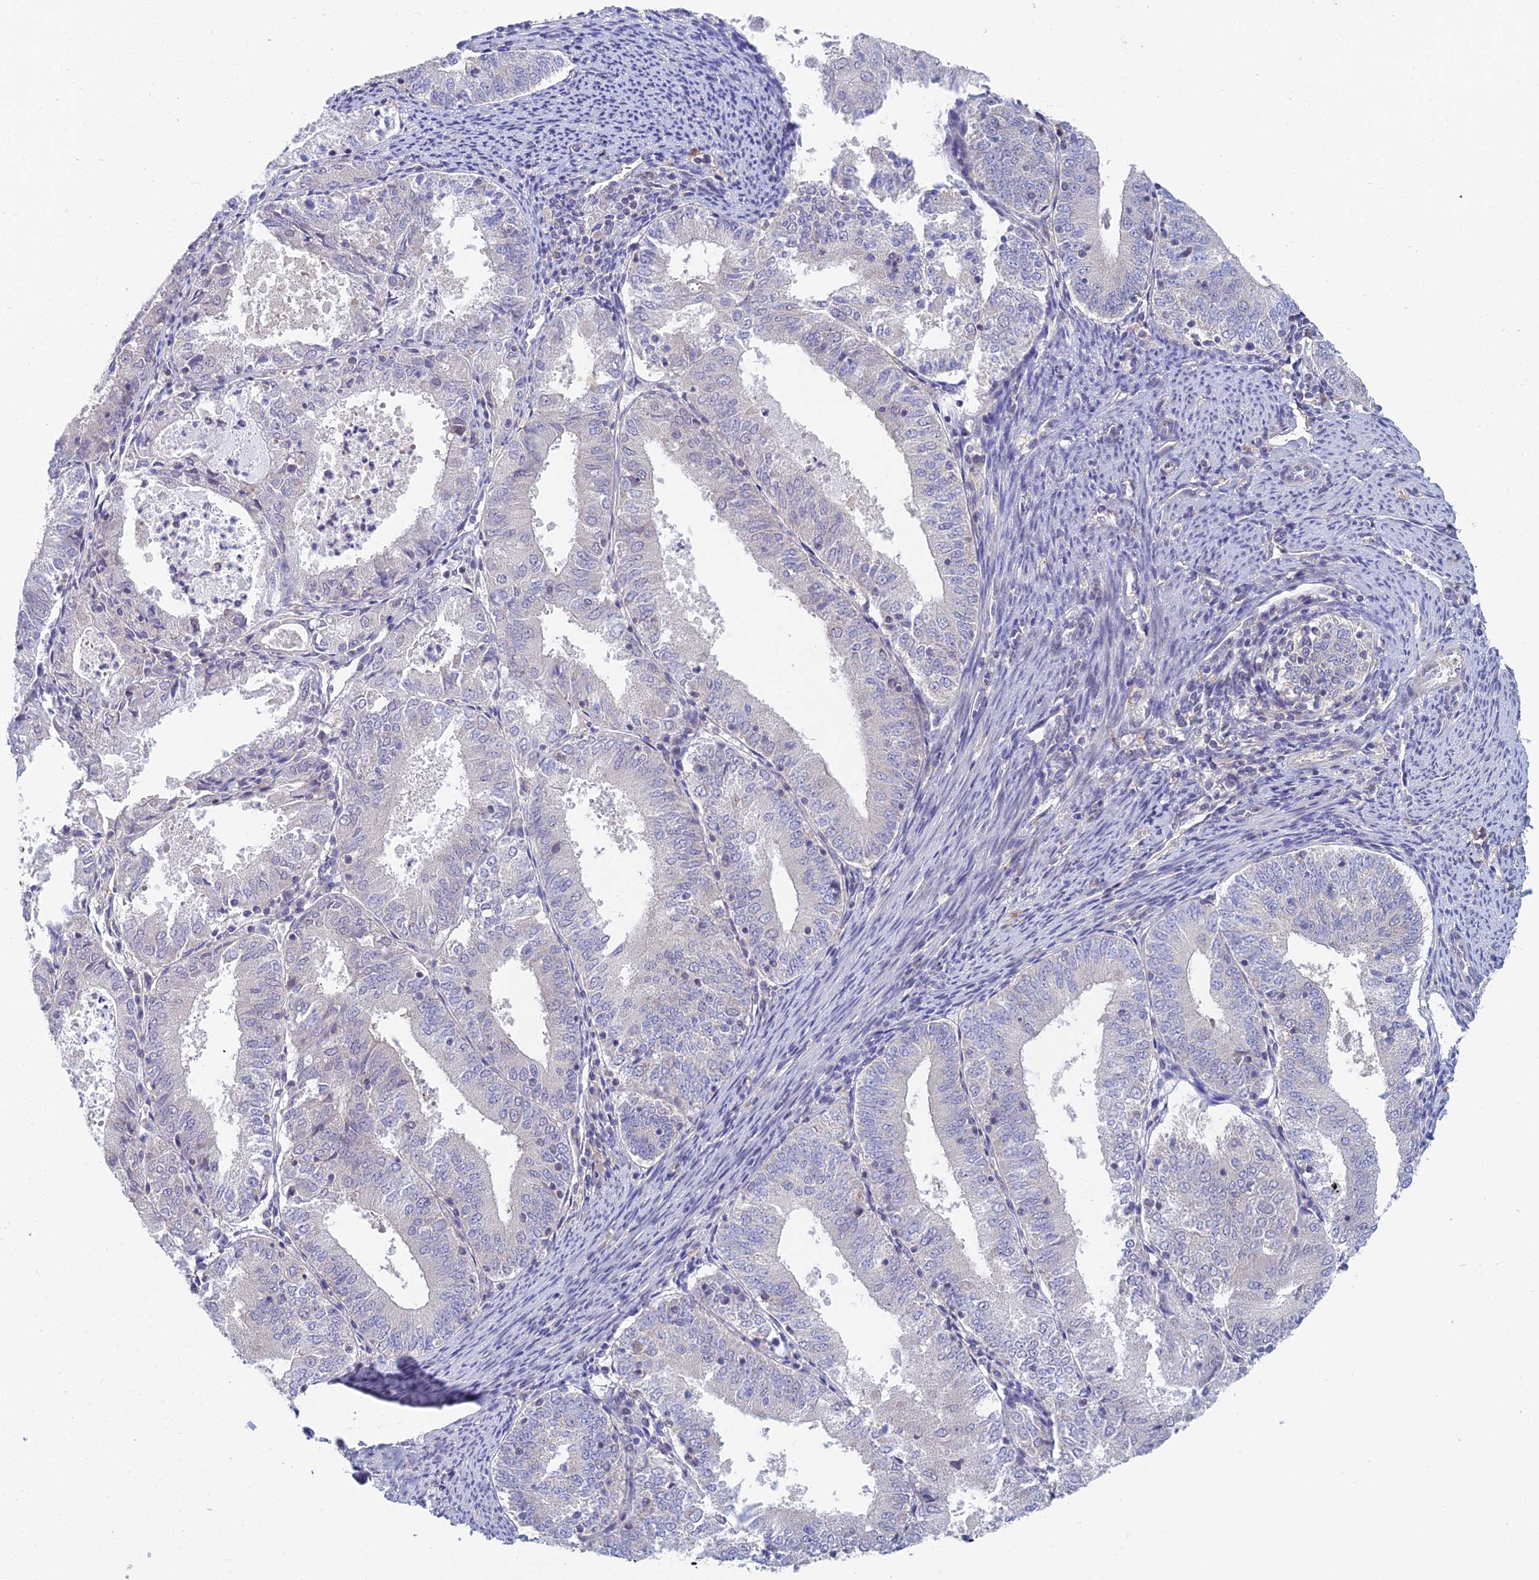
{"staining": {"intensity": "negative", "quantity": "none", "location": "none"}, "tissue": "endometrial cancer", "cell_type": "Tumor cells", "image_type": "cancer", "snomed": [{"axis": "morphology", "description": "Adenocarcinoma, NOS"}, {"axis": "topography", "description": "Endometrium"}], "caption": "IHC image of neoplastic tissue: endometrial cancer stained with DAB displays no significant protein positivity in tumor cells.", "gene": "METTL26", "patient": {"sex": "female", "age": 57}}